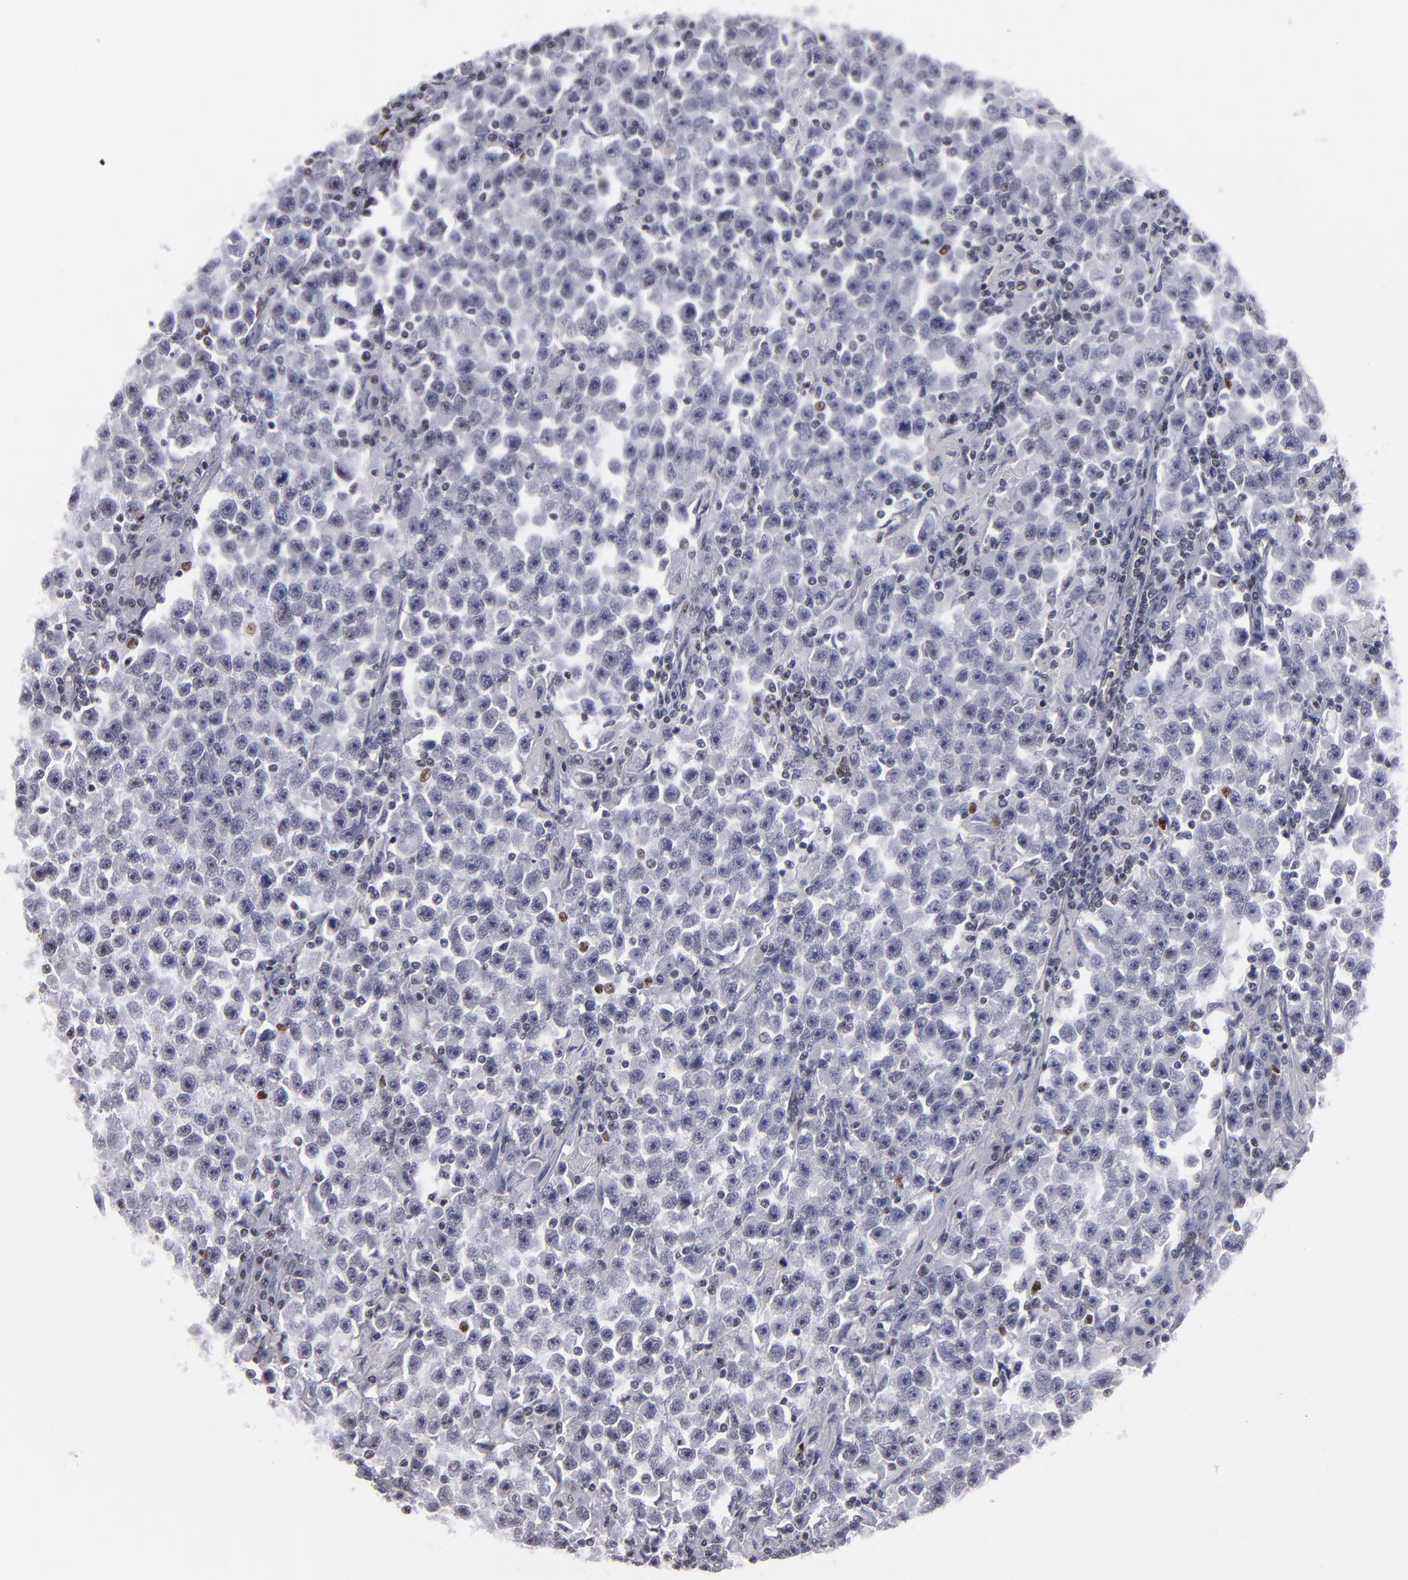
{"staining": {"intensity": "weak", "quantity": "<25%", "location": "nuclear"}, "tissue": "testis cancer", "cell_type": "Tumor cells", "image_type": "cancer", "snomed": [{"axis": "morphology", "description": "Seminoma, NOS"}, {"axis": "topography", "description": "Testis"}], "caption": "Histopathology image shows no significant protein positivity in tumor cells of testis cancer. The staining was performed using DAB (3,3'-diaminobenzidine) to visualize the protein expression in brown, while the nuclei were stained in blue with hematoxylin (Magnification: 20x).", "gene": "TERF2", "patient": {"sex": "male", "age": 33}}